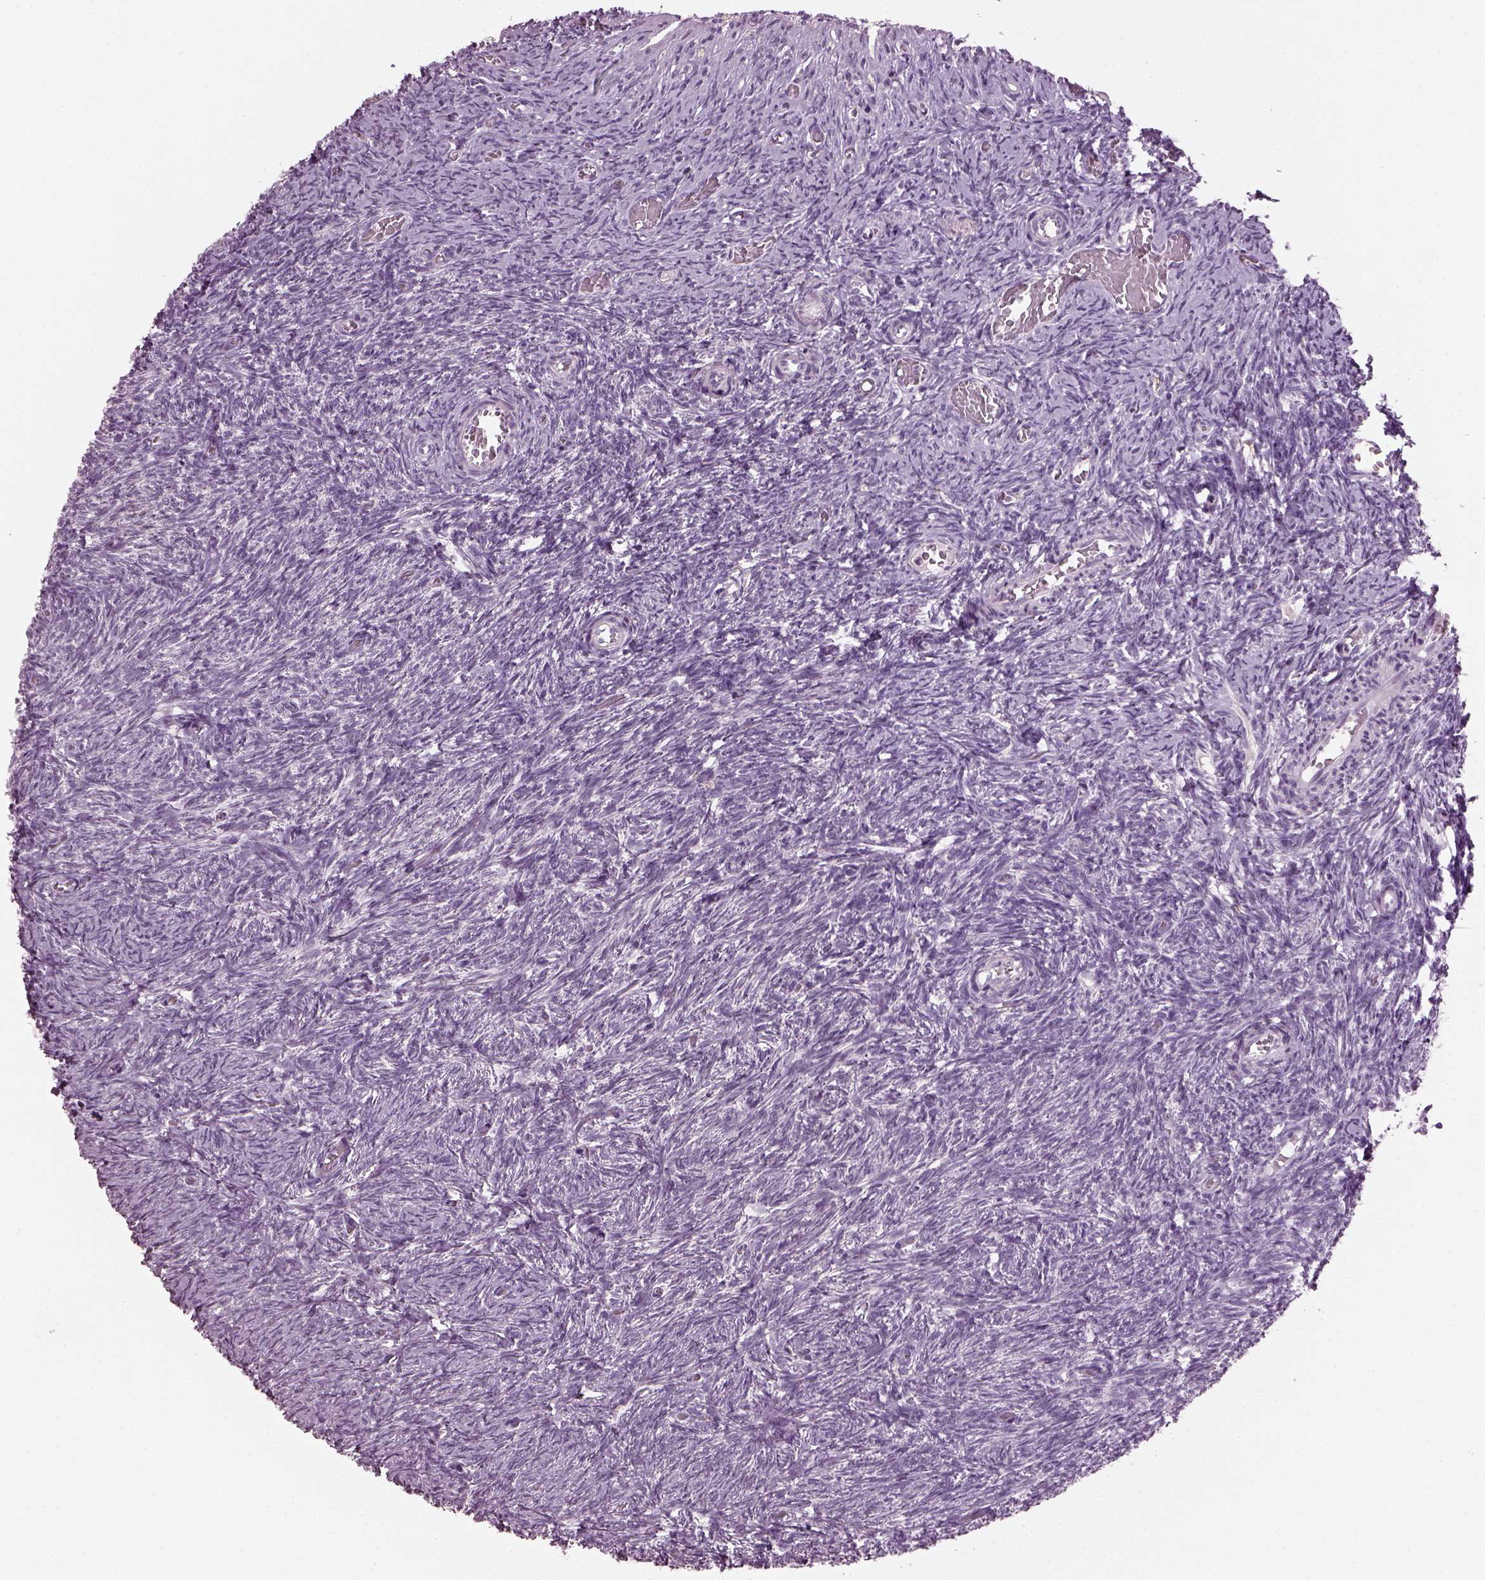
{"staining": {"intensity": "weak", "quantity": "25%-75%", "location": "cytoplasmic/membranous"}, "tissue": "ovary", "cell_type": "Follicle cells", "image_type": "normal", "snomed": [{"axis": "morphology", "description": "Normal tissue, NOS"}, {"axis": "topography", "description": "Ovary"}], "caption": "Normal ovary demonstrates weak cytoplasmic/membranous positivity in about 25%-75% of follicle cells (DAB (3,3'-diaminobenzidine) = brown stain, brightfield microscopy at high magnification)..", "gene": "TMEM231", "patient": {"sex": "female", "age": 39}}